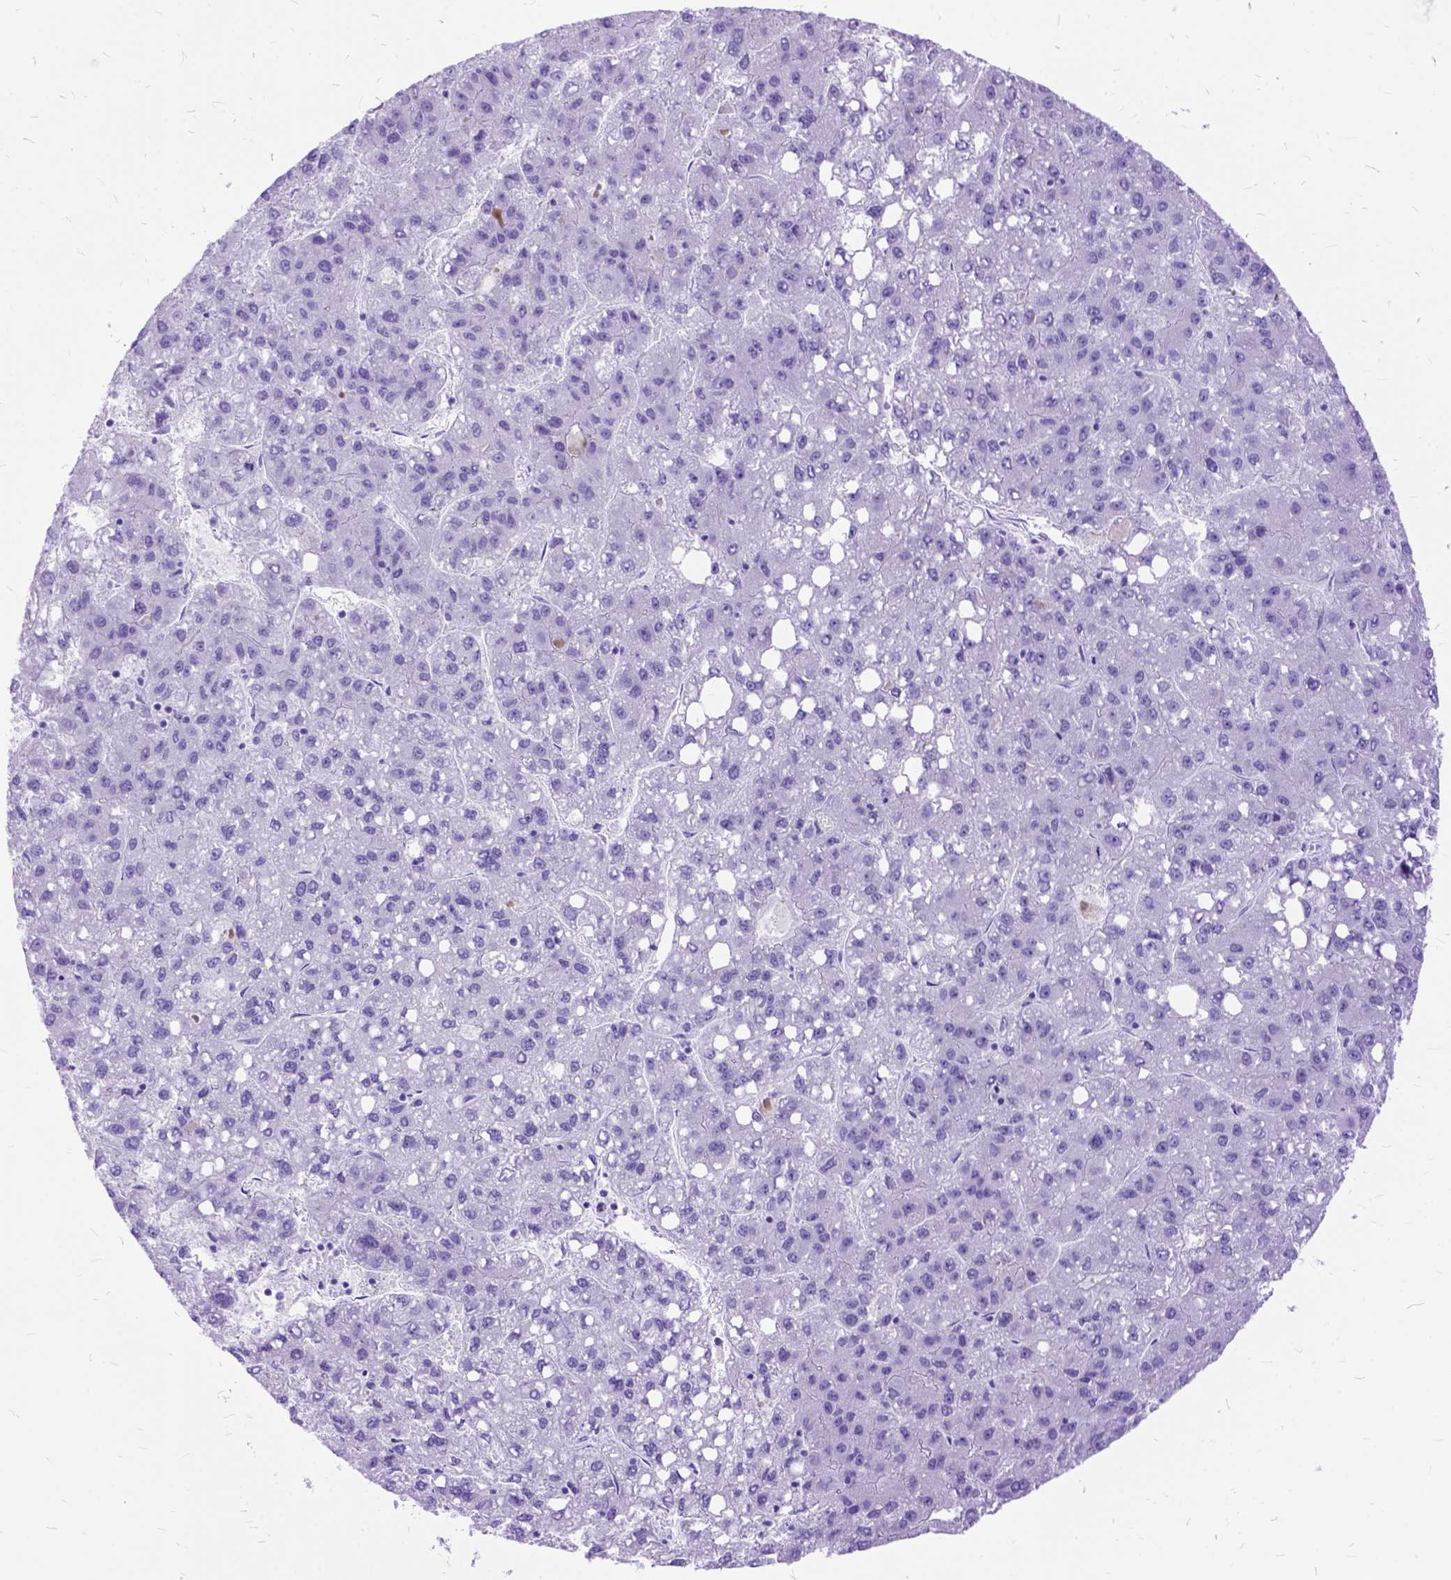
{"staining": {"intensity": "negative", "quantity": "none", "location": "none"}, "tissue": "liver cancer", "cell_type": "Tumor cells", "image_type": "cancer", "snomed": [{"axis": "morphology", "description": "Carcinoma, Hepatocellular, NOS"}, {"axis": "topography", "description": "Liver"}], "caption": "Human liver cancer (hepatocellular carcinoma) stained for a protein using IHC exhibits no staining in tumor cells.", "gene": "DNAH2", "patient": {"sex": "female", "age": 82}}